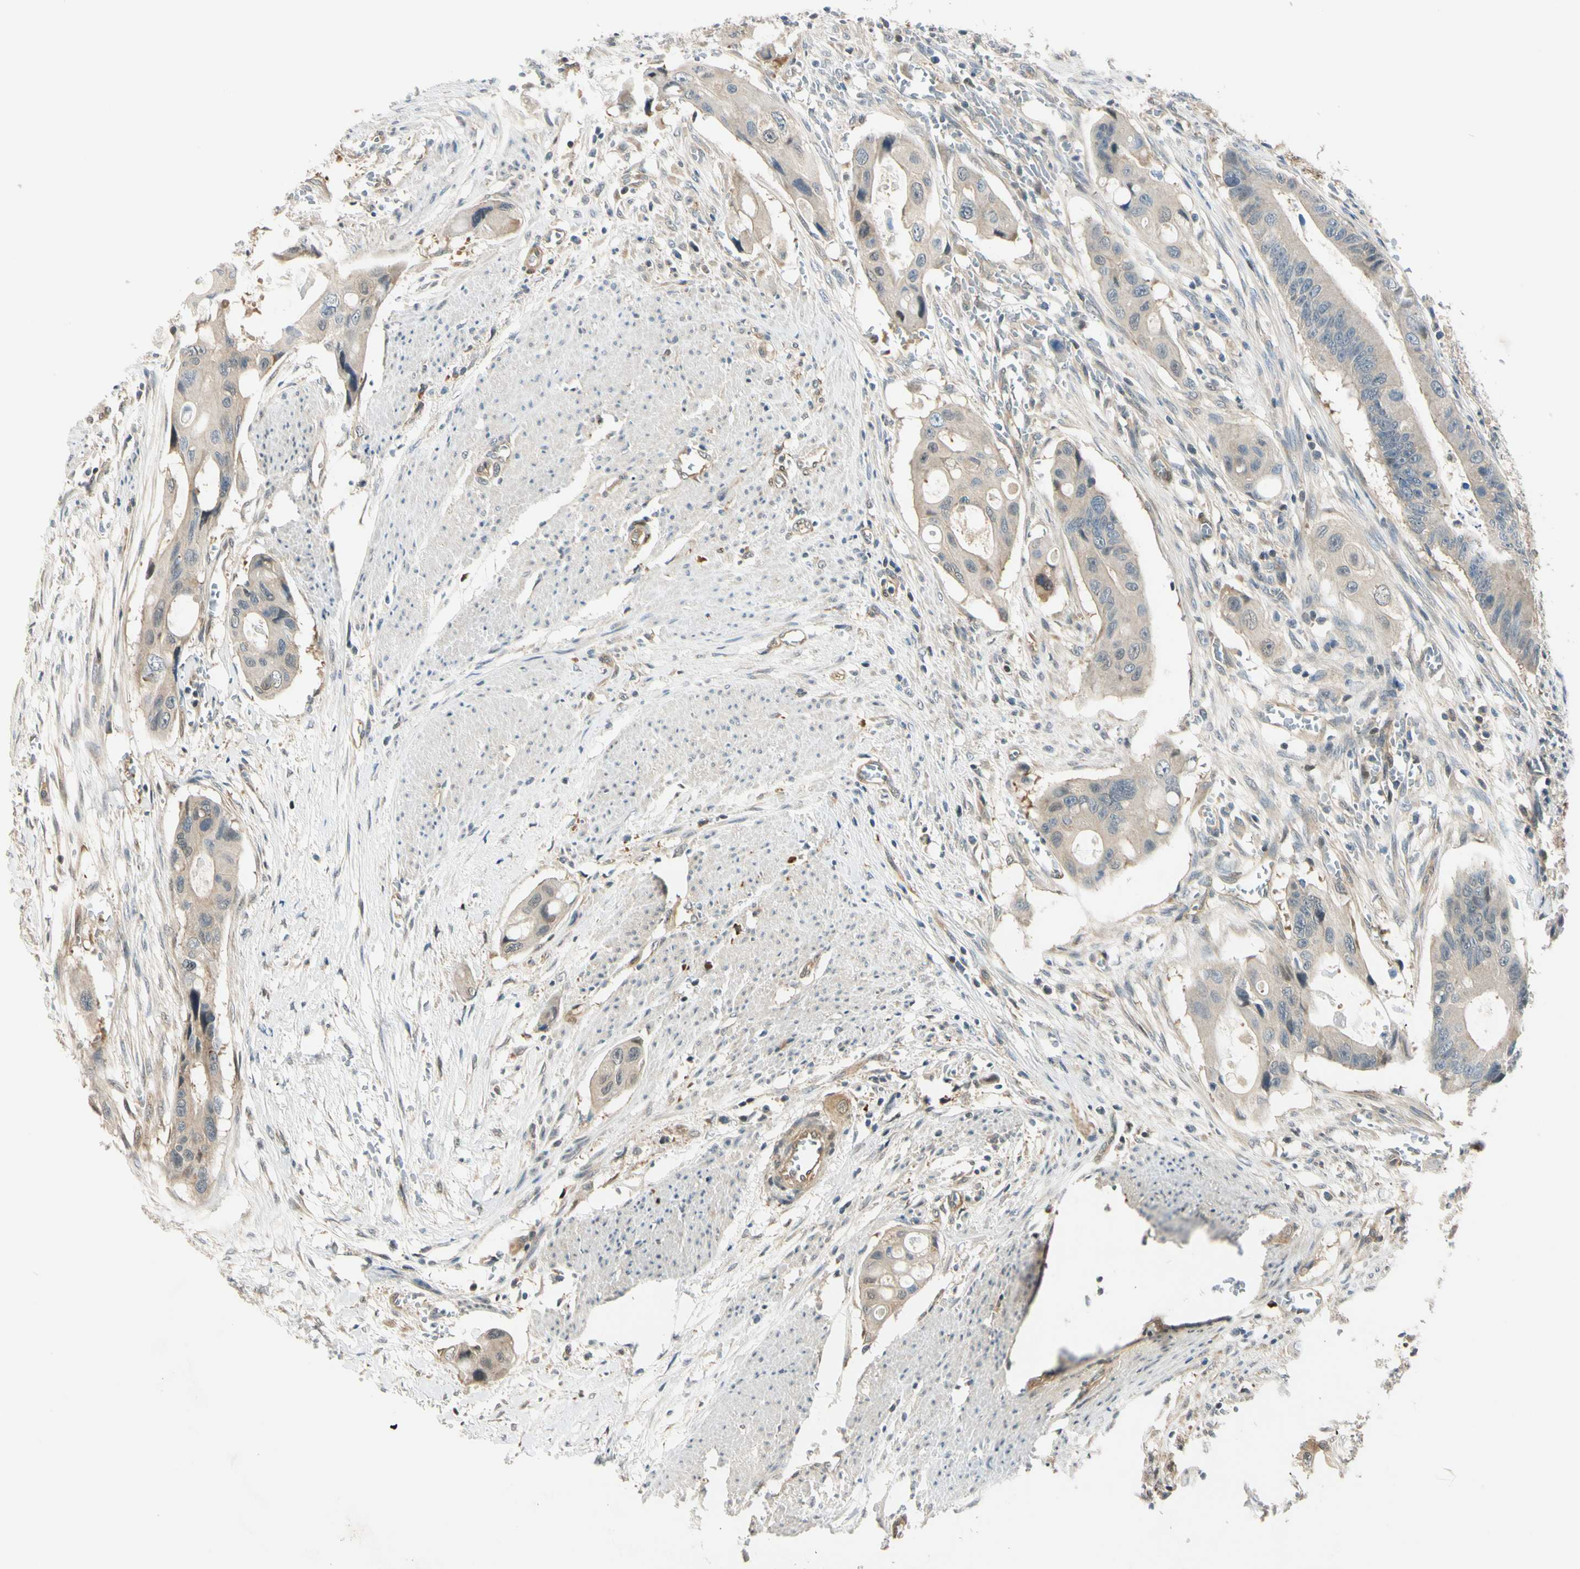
{"staining": {"intensity": "weak", "quantity": ">75%", "location": "cytoplasmic/membranous"}, "tissue": "colorectal cancer", "cell_type": "Tumor cells", "image_type": "cancer", "snomed": [{"axis": "morphology", "description": "Adenocarcinoma, NOS"}, {"axis": "topography", "description": "Colon"}], "caption": "IHC of colorectal cancer (adenocarcinoma) reveals low levels of weak cytoplasmic/membranous expression in about >75% of tumor cells.", "gene": "RASGRF1", "patient": {"sex": "female", "age": 57}}